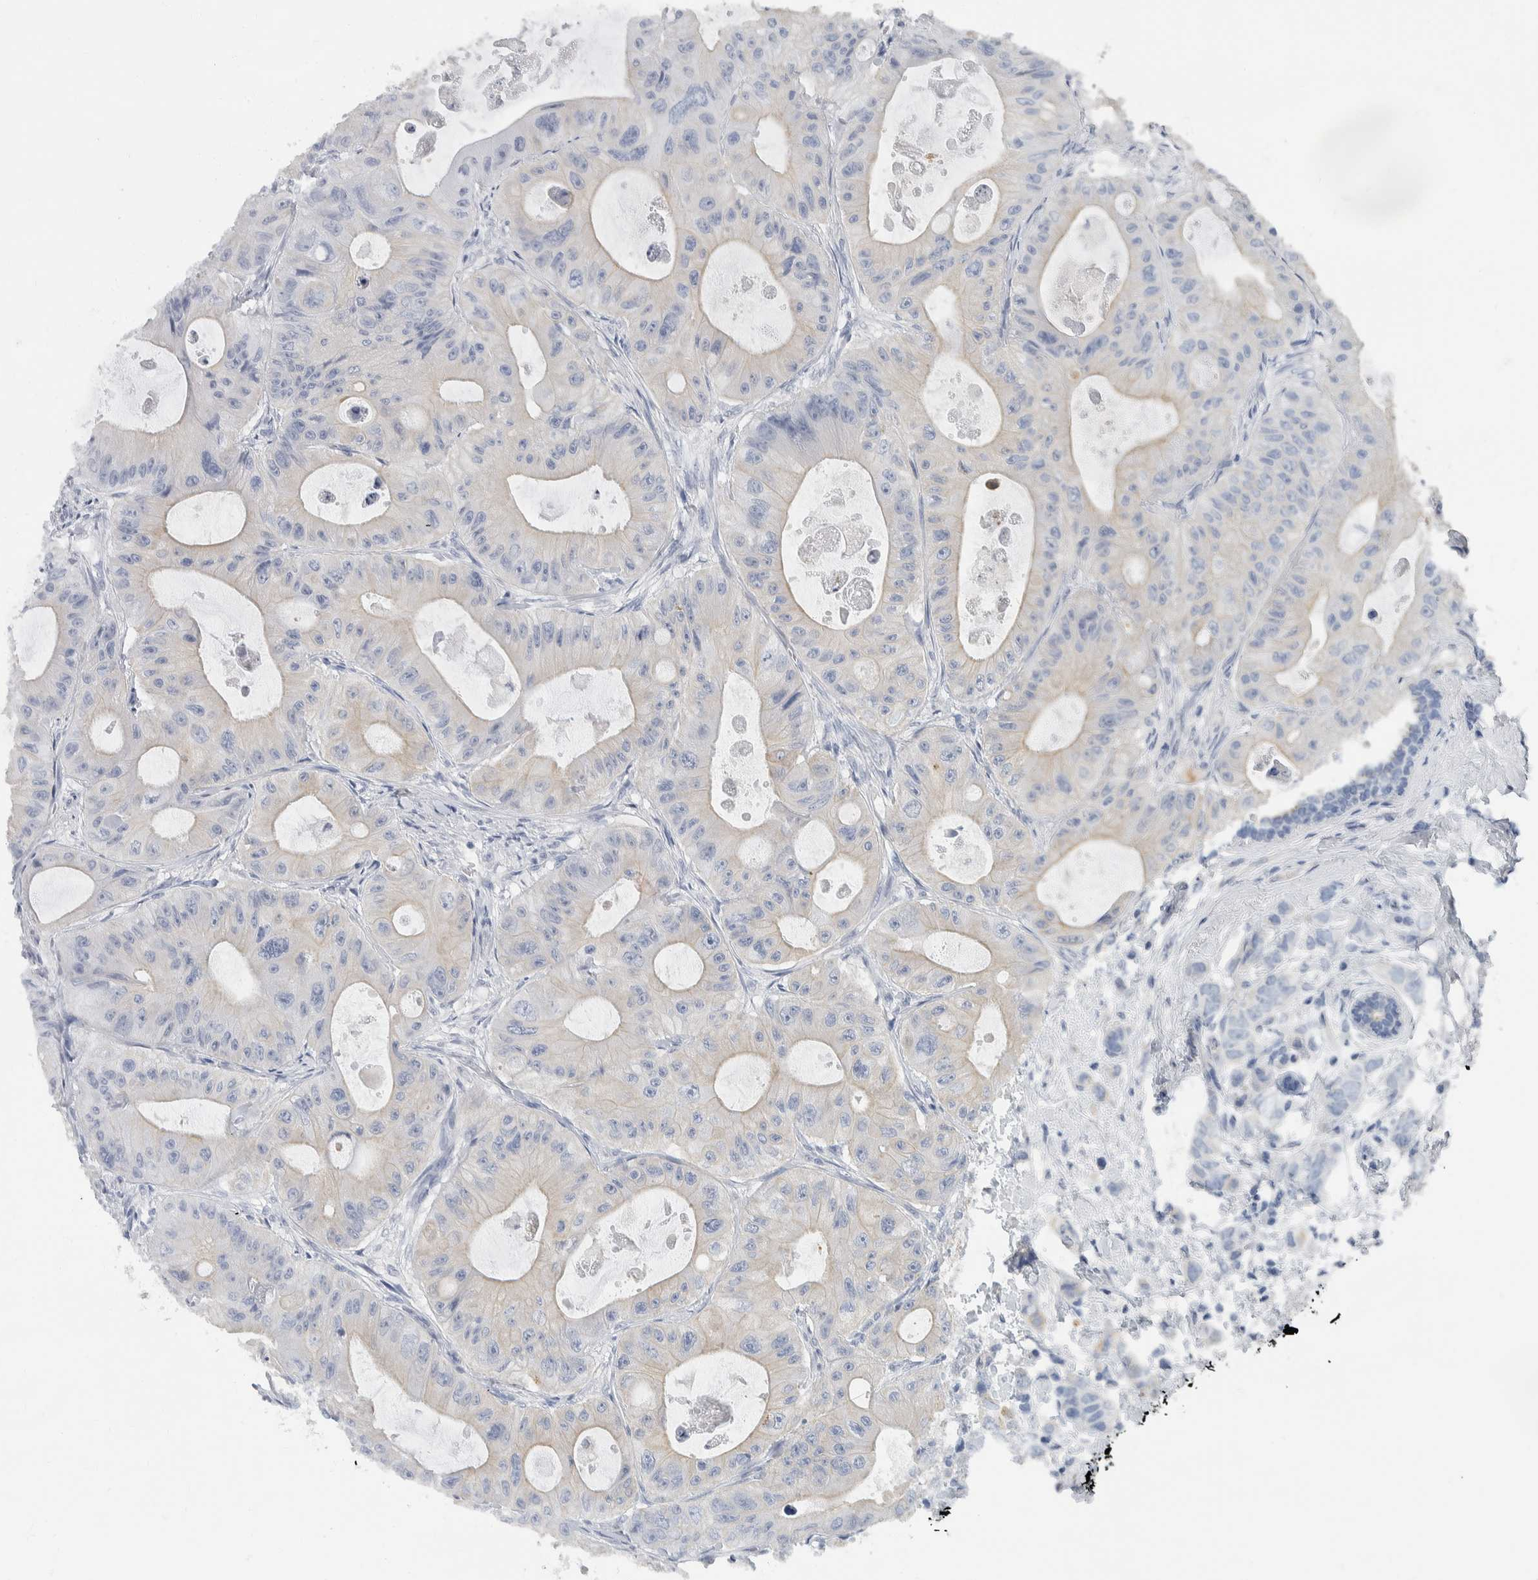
{"staining": {"intensity": "negative", "quantity": "none", "location": "none"}, "tissue": "colorectal cancer", "cell_type": "Tumor cells", "image_type": "cancer", "snomed": [{"axis": "morphology", "description": "Adenocarcinoma, NOS"}, {"axis": "topography", "description": "Colon"}], "caption": "Histopathology image shows no protein expression in tumor cells of colorectal adenocarcinoma tissue. (DAB immunohistochemistry (IHC) with hematoxylin counter stain).", "gene": "NEFM", "patient": {"sex": "female", "age": 46}}